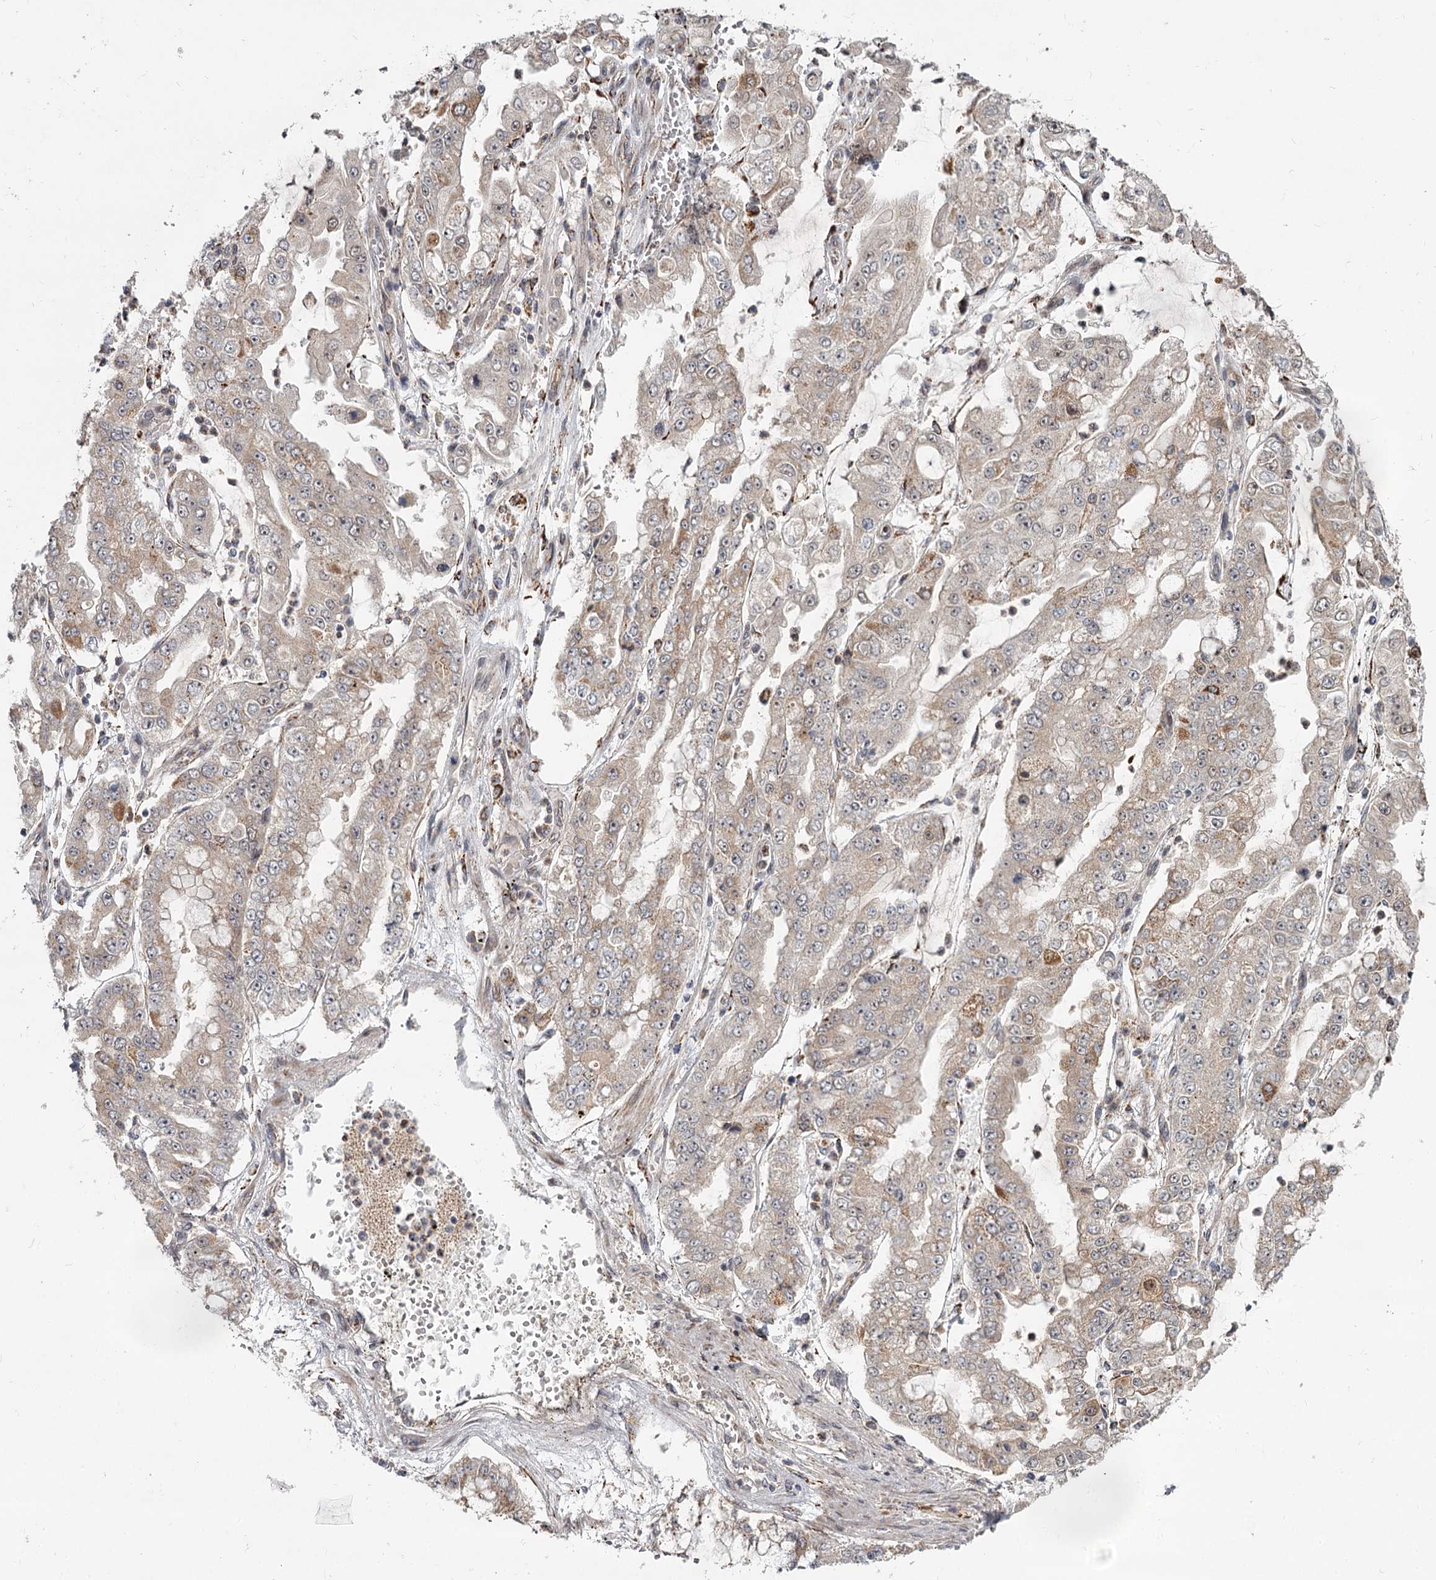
{"staining": {"intensity": "weak", "quantity": "<25%", "location": "cytoplasmic/membranous"}, "tissue": "stomach cancer", "cell_type": "Tumor cells", "image_type": "cancer", "snomed": [{"axis": "morphology", "description": "Adenocarcinoma, NOS"}, {"axis": "topography", "description": "Stomach"}], "caption": "DAB (3,3'-diaminobenzidine) immunohistochemical staining of adenocarcinoma (stomach) reveals no significant expression in tumor cells. Nuclei are stained in blue.", "gene": "CDC123", "patient": {"sex": "male", "age": 76}}